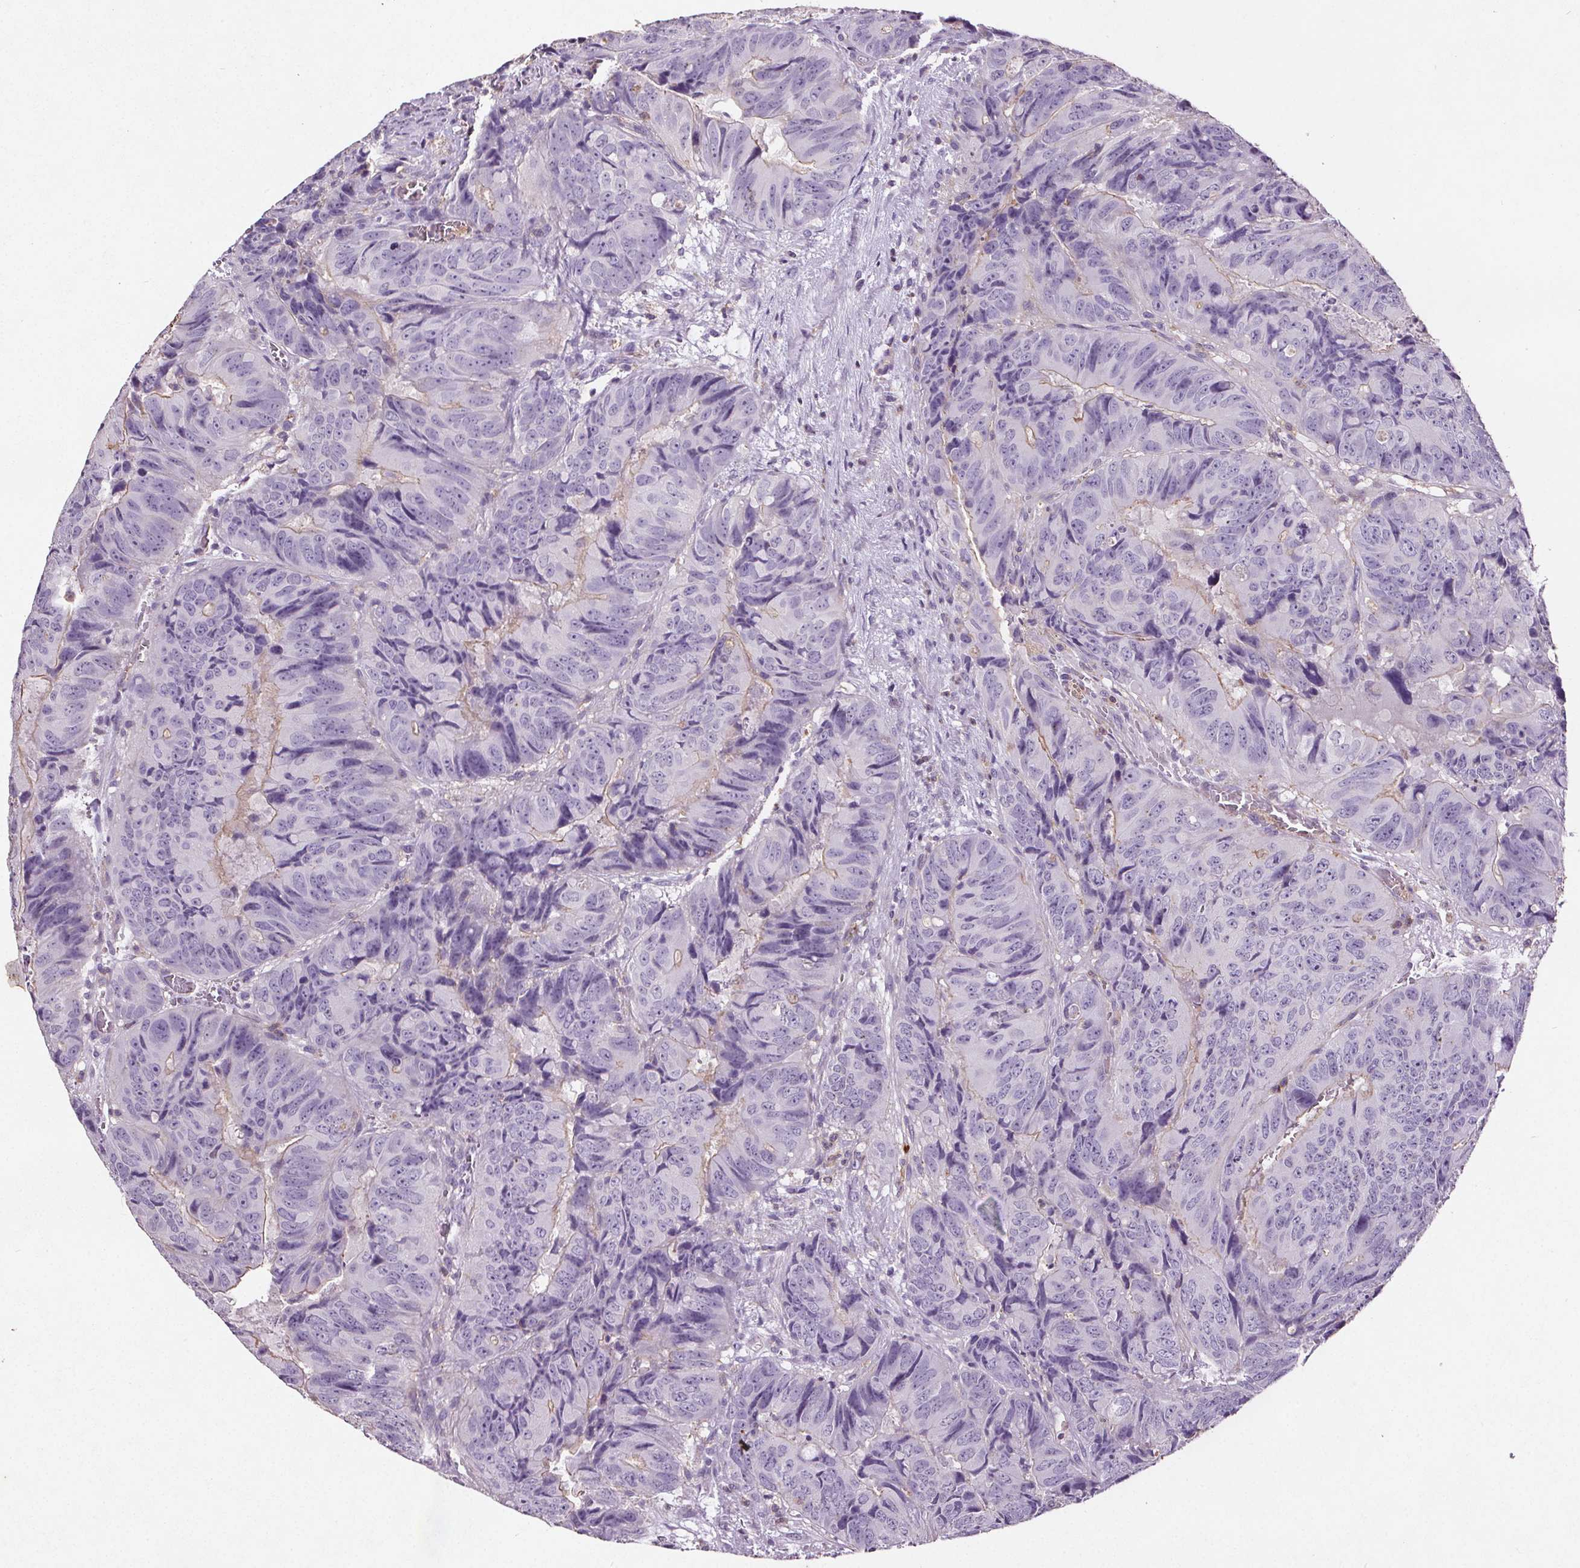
{"staining": {"intensity": "negative", "quantity": "none", "location": "none"}, "tissue": "colorectal cancer", "cell_type": "Tumor cells", "image_type": "cancer", "snomed": [{"axis": "morphology", "description": "Adenocarcinoma, NOS"}, {"axis": "topography", "description": "Colon"}], "caption": "DAB immunohistochemical staining of human adenocarcinoma (colorectal) displays no significant expression in tumor cells.", "gene": "C19orf84", "patient": {"sex": "male", "age": 79}}